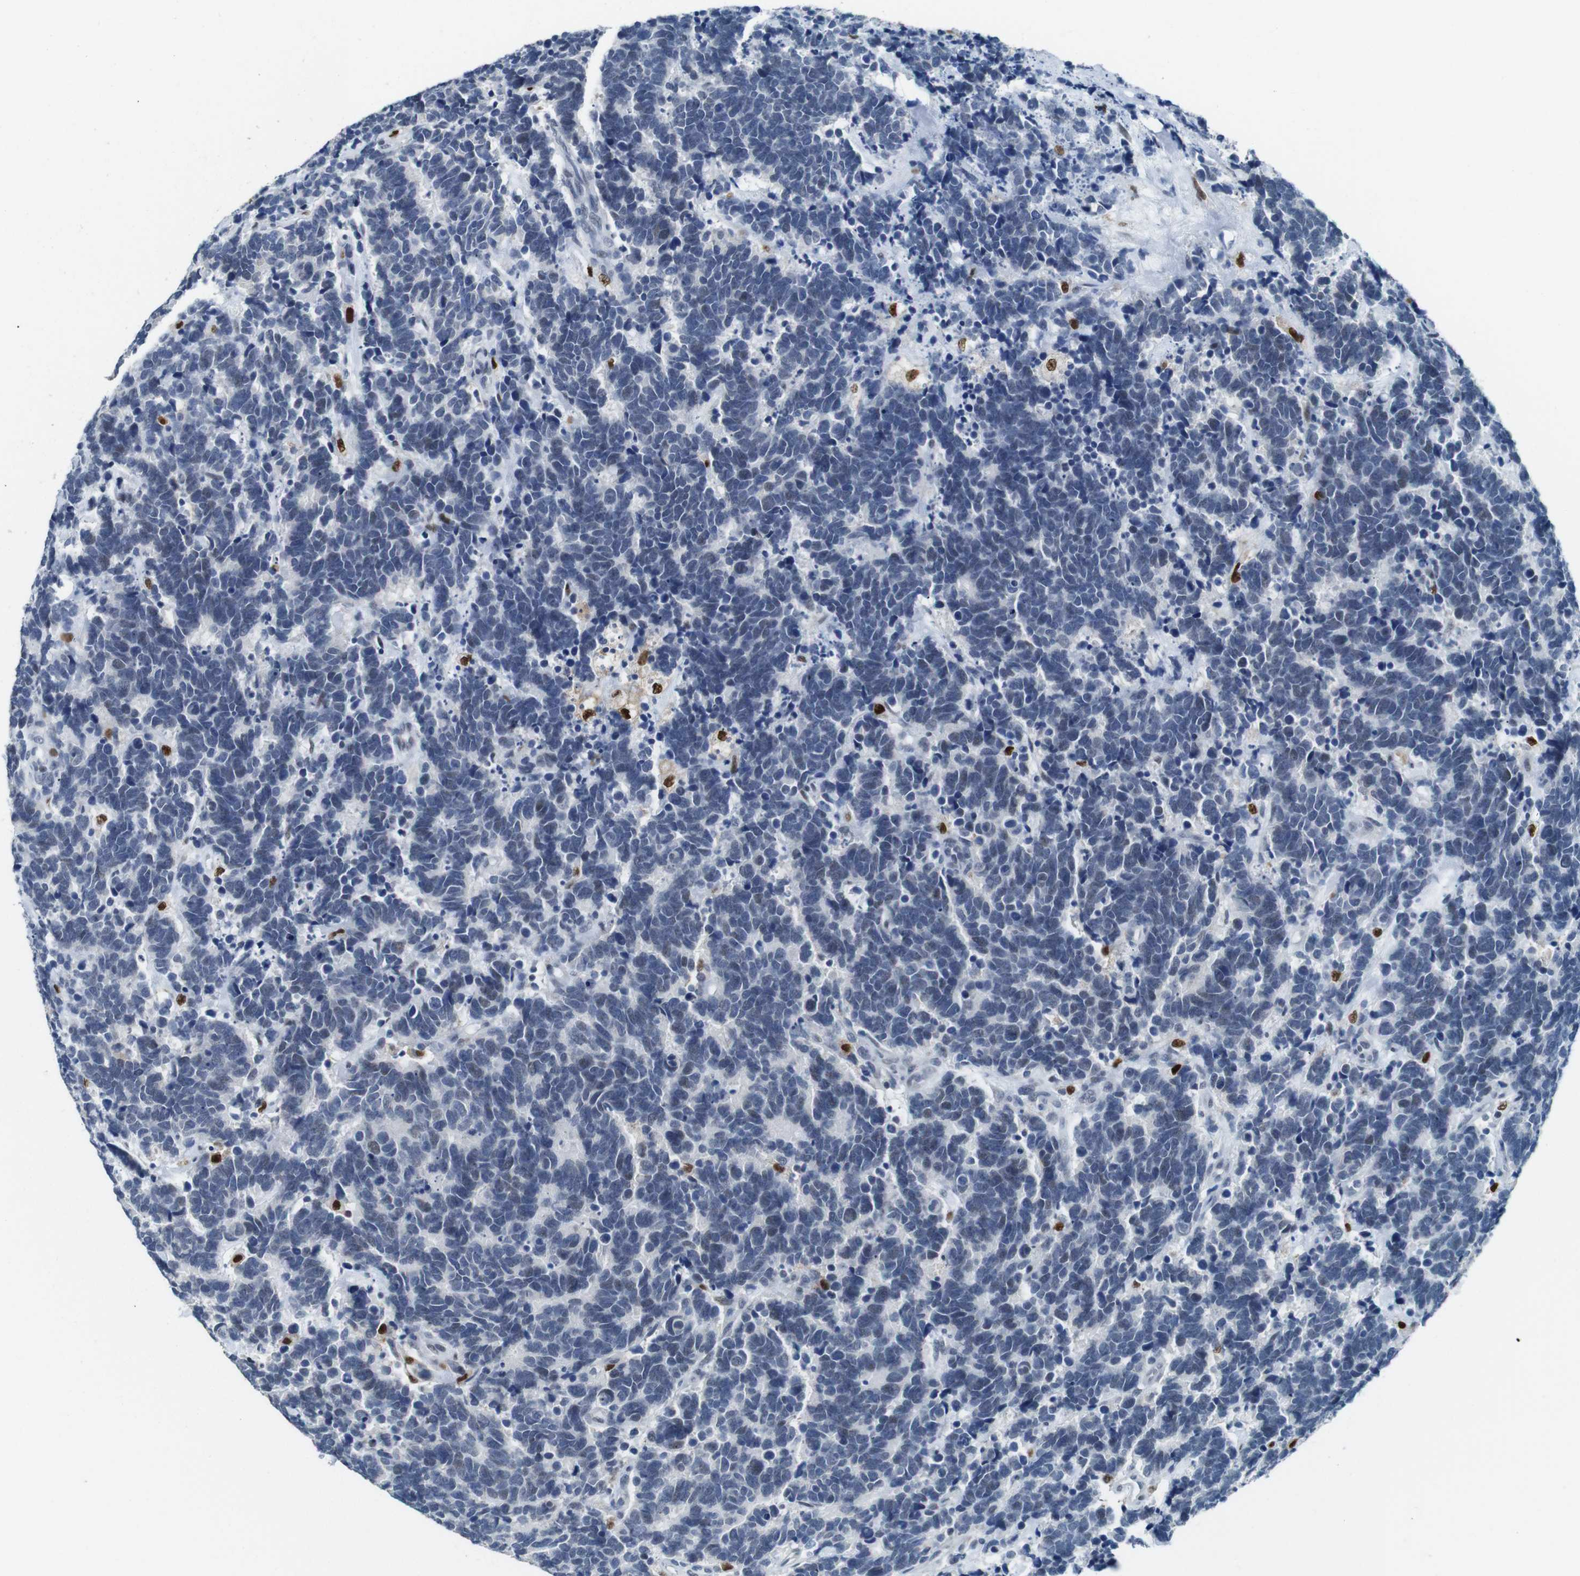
{"staining": {"intensity": "negative", "quantity": "none", "location": "none"}, "tissue": "carcinoid", "cell_type": "Tumor cells", "image_type": "cancer", "snomed": [{"axis": "morphology", "description": "Carcinoma, NOS"}, {"axis": "morphology", "description": "Carcinoid, malignant, NOS"}, {"axis": "topography", "description": "Urinary bladder"}], "caption": "Protein analysis of carcinoid shows no significant staining in tumor cells. Nuclei are stained in blue.", "gene": "IRF8", "patient": {"sex": "male", "age": 57}}